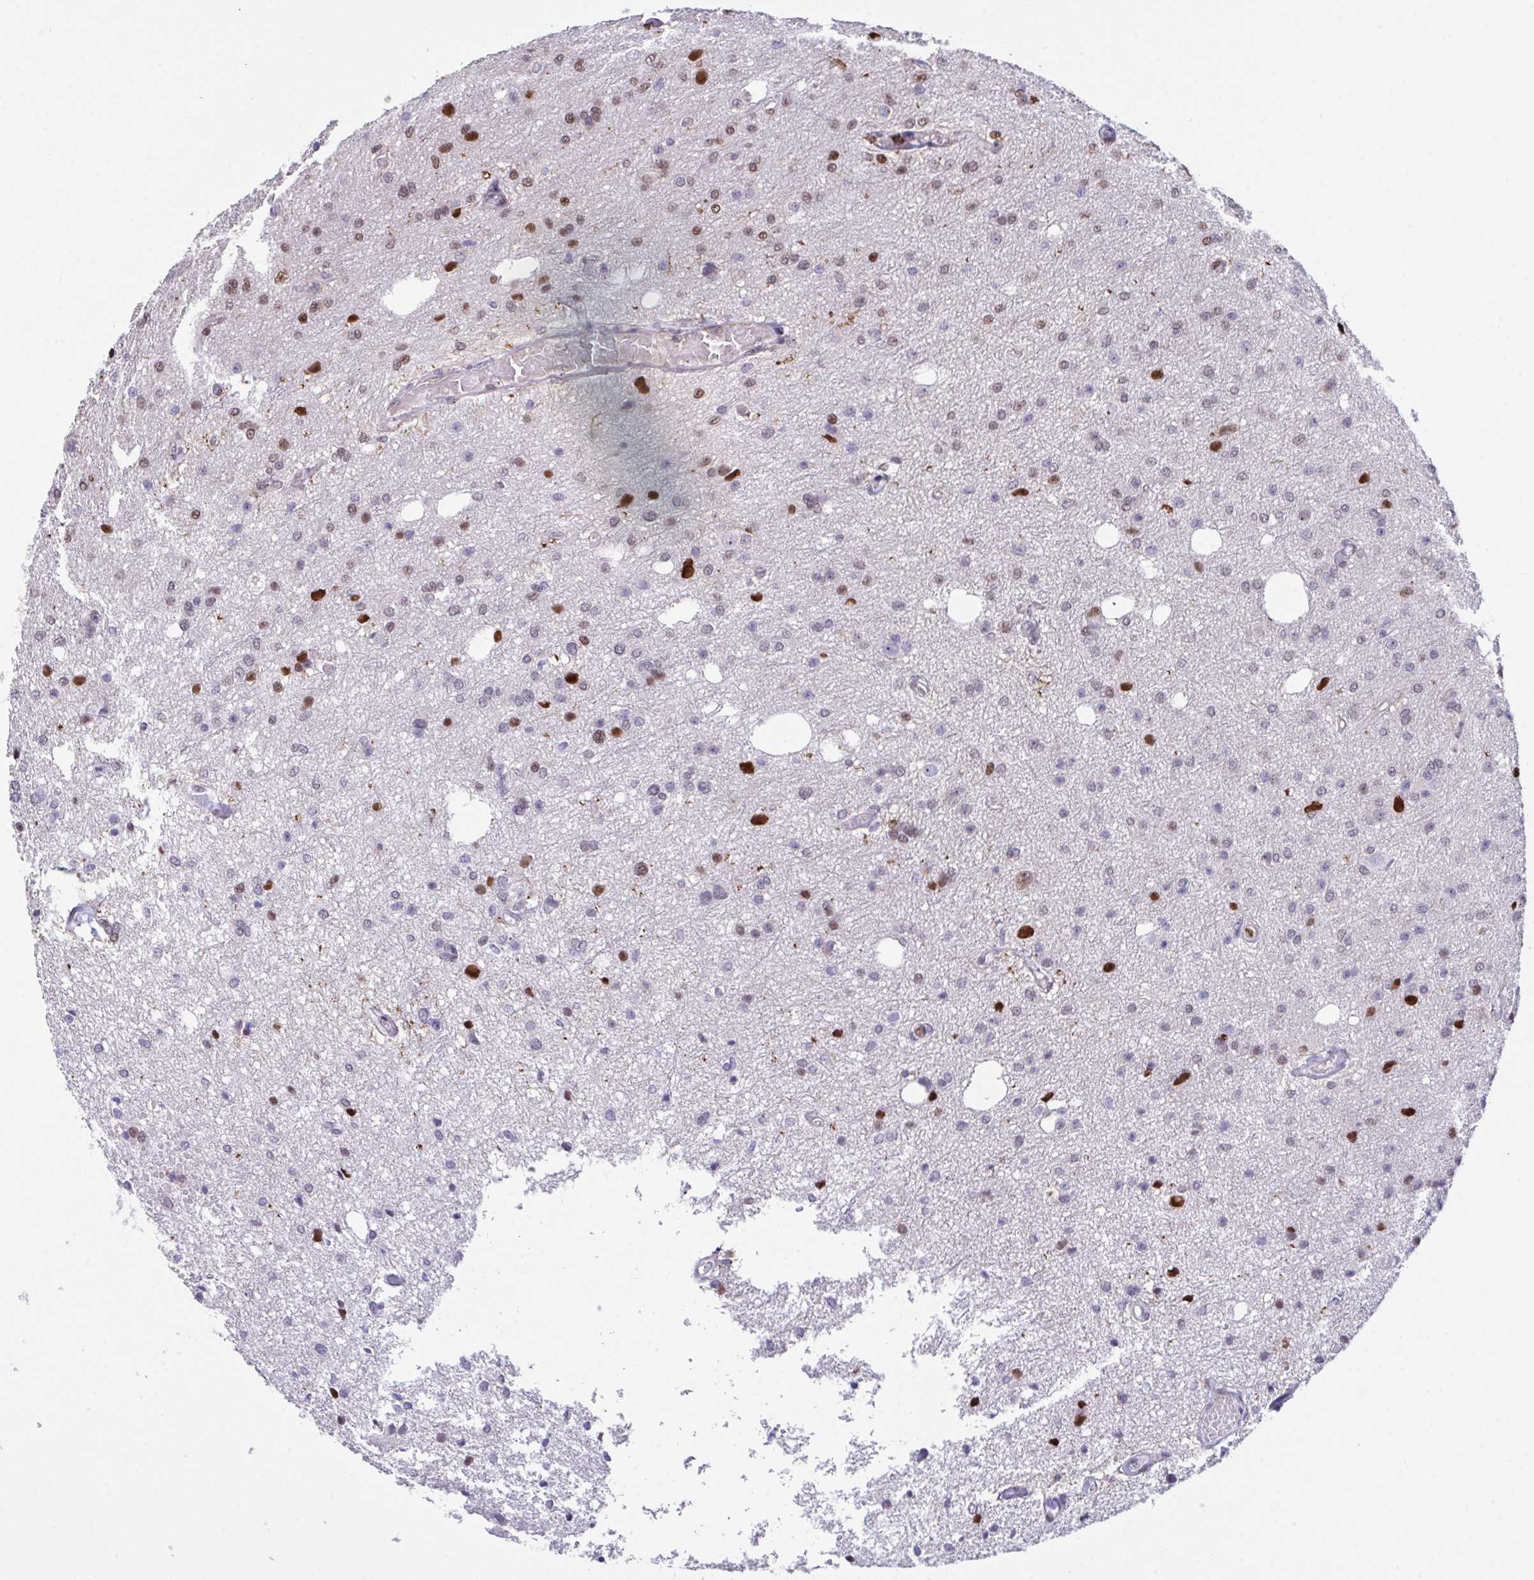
{"staining": {"intensity": "strong", "quantity": "<25%", "location": "nuclear"}, "tissue": "glioma", "cell_type": "Tumor cells", "image_type": "cancer", "snomed": [{"axis": "morphology", "description": "Glioma, malignant, Low grade"}, {"axis": "topography", "description": "Brain"}], "caption": "Protein expression analysis of human glioma reveals strong nuclear expression in approximately <25% of tumor cells.", "gene": "PELI2", "patient": {"sex": "male", "age": 26}}